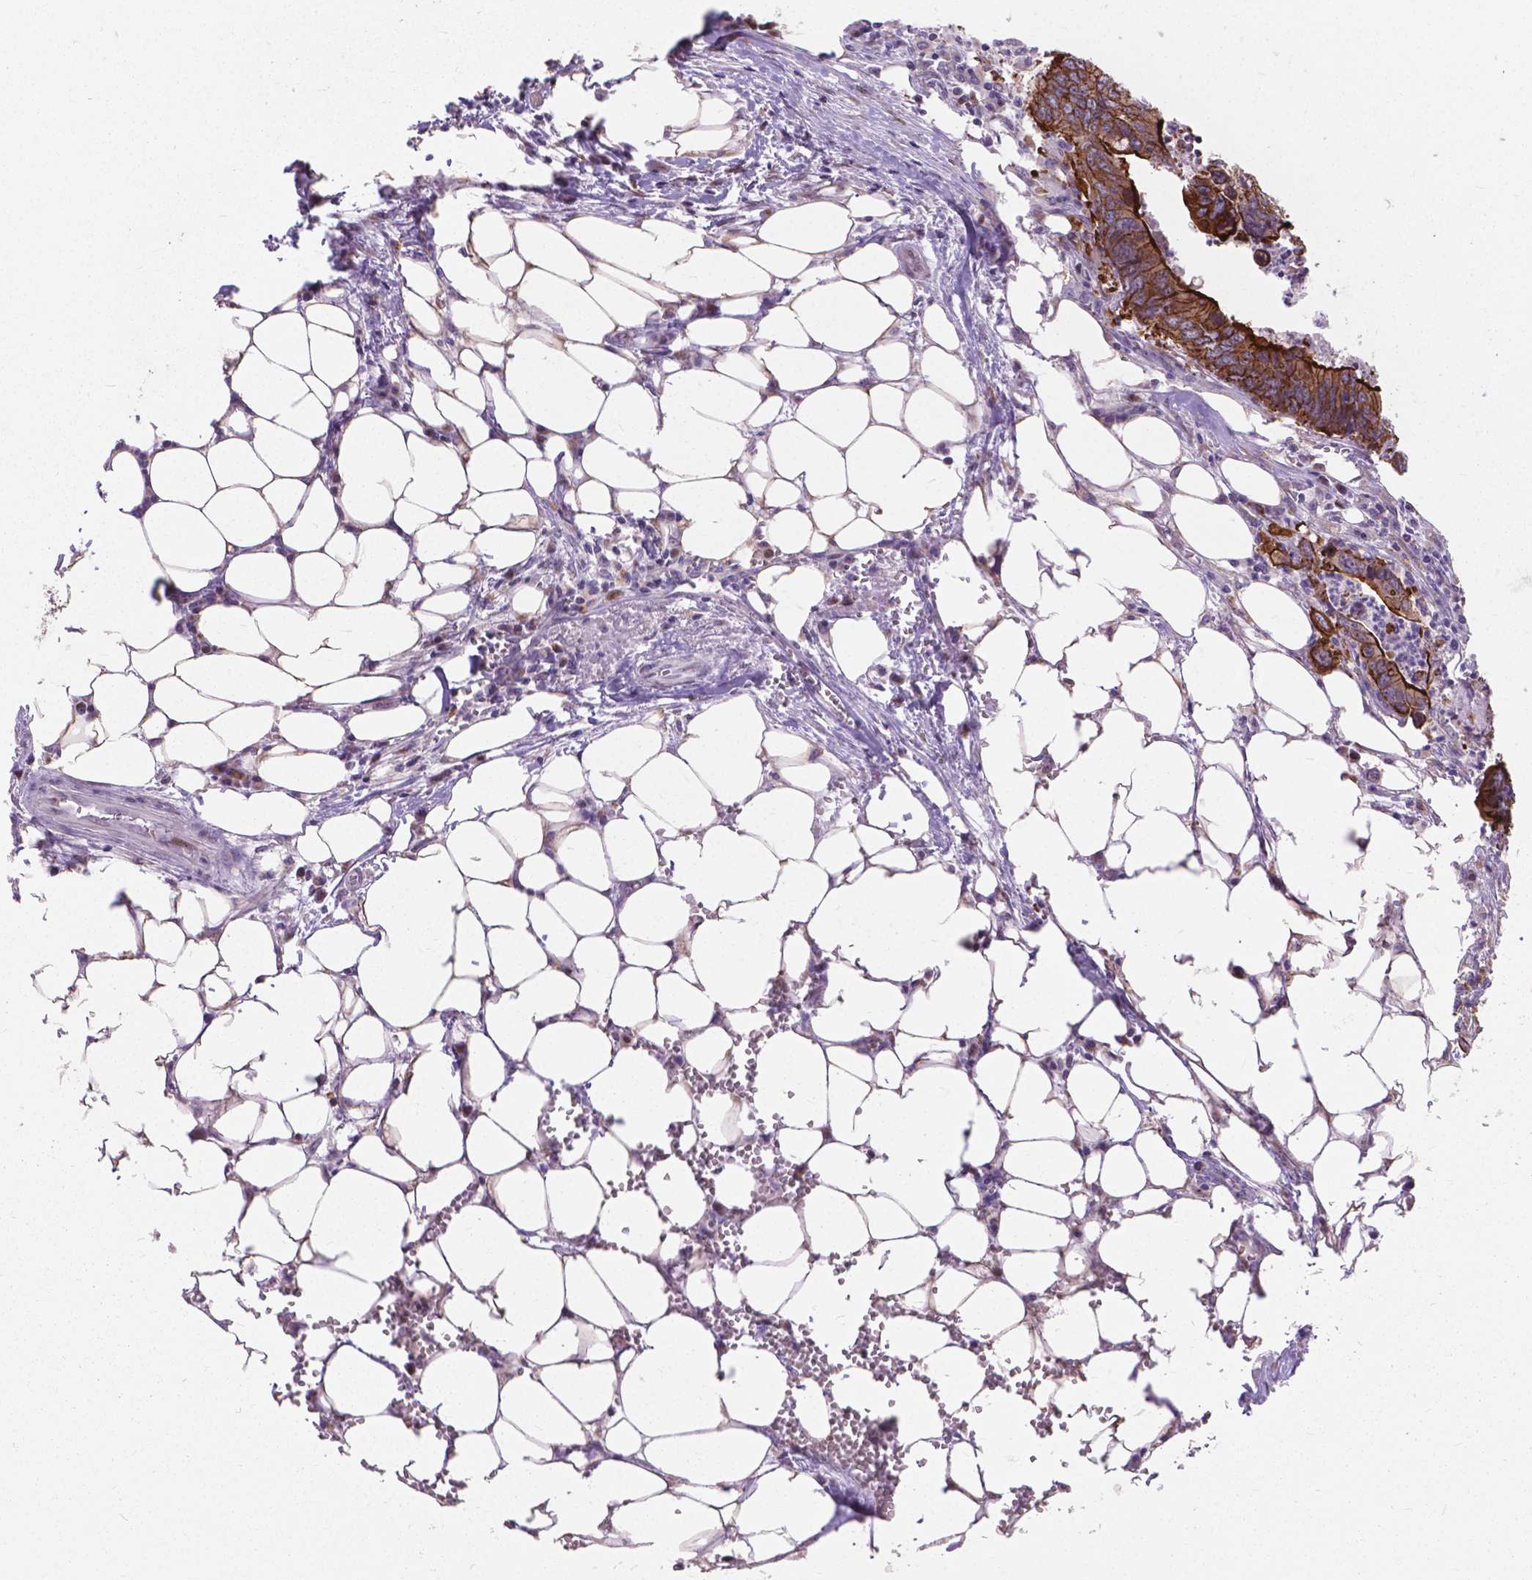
{"staining": {"intensity": "strong", "quantity": ">75%", "location": "cytoplasmic/membranous"}, "tissue": "colorectal cancer", "cell_type": "Tumor cells", "image_type": "cancer", "snomed": [{"axis": "morphology", "description": "Adenocarcinoma, NOS"}, {"axis": "topography", "description": "Colon"}], "caption": "IHC image of neoplastic tissue: colorectal cancer (adenocarcinoma) stained using immunohistochemistry reveals high levels of strong protein expression localized specifically in the cytoplasmic/membranous of tumor cells, appearing as a cytoplasmic/membranous brown color.", "gene": "MYH14", "patient": {"sex": "female", "age": 82}}